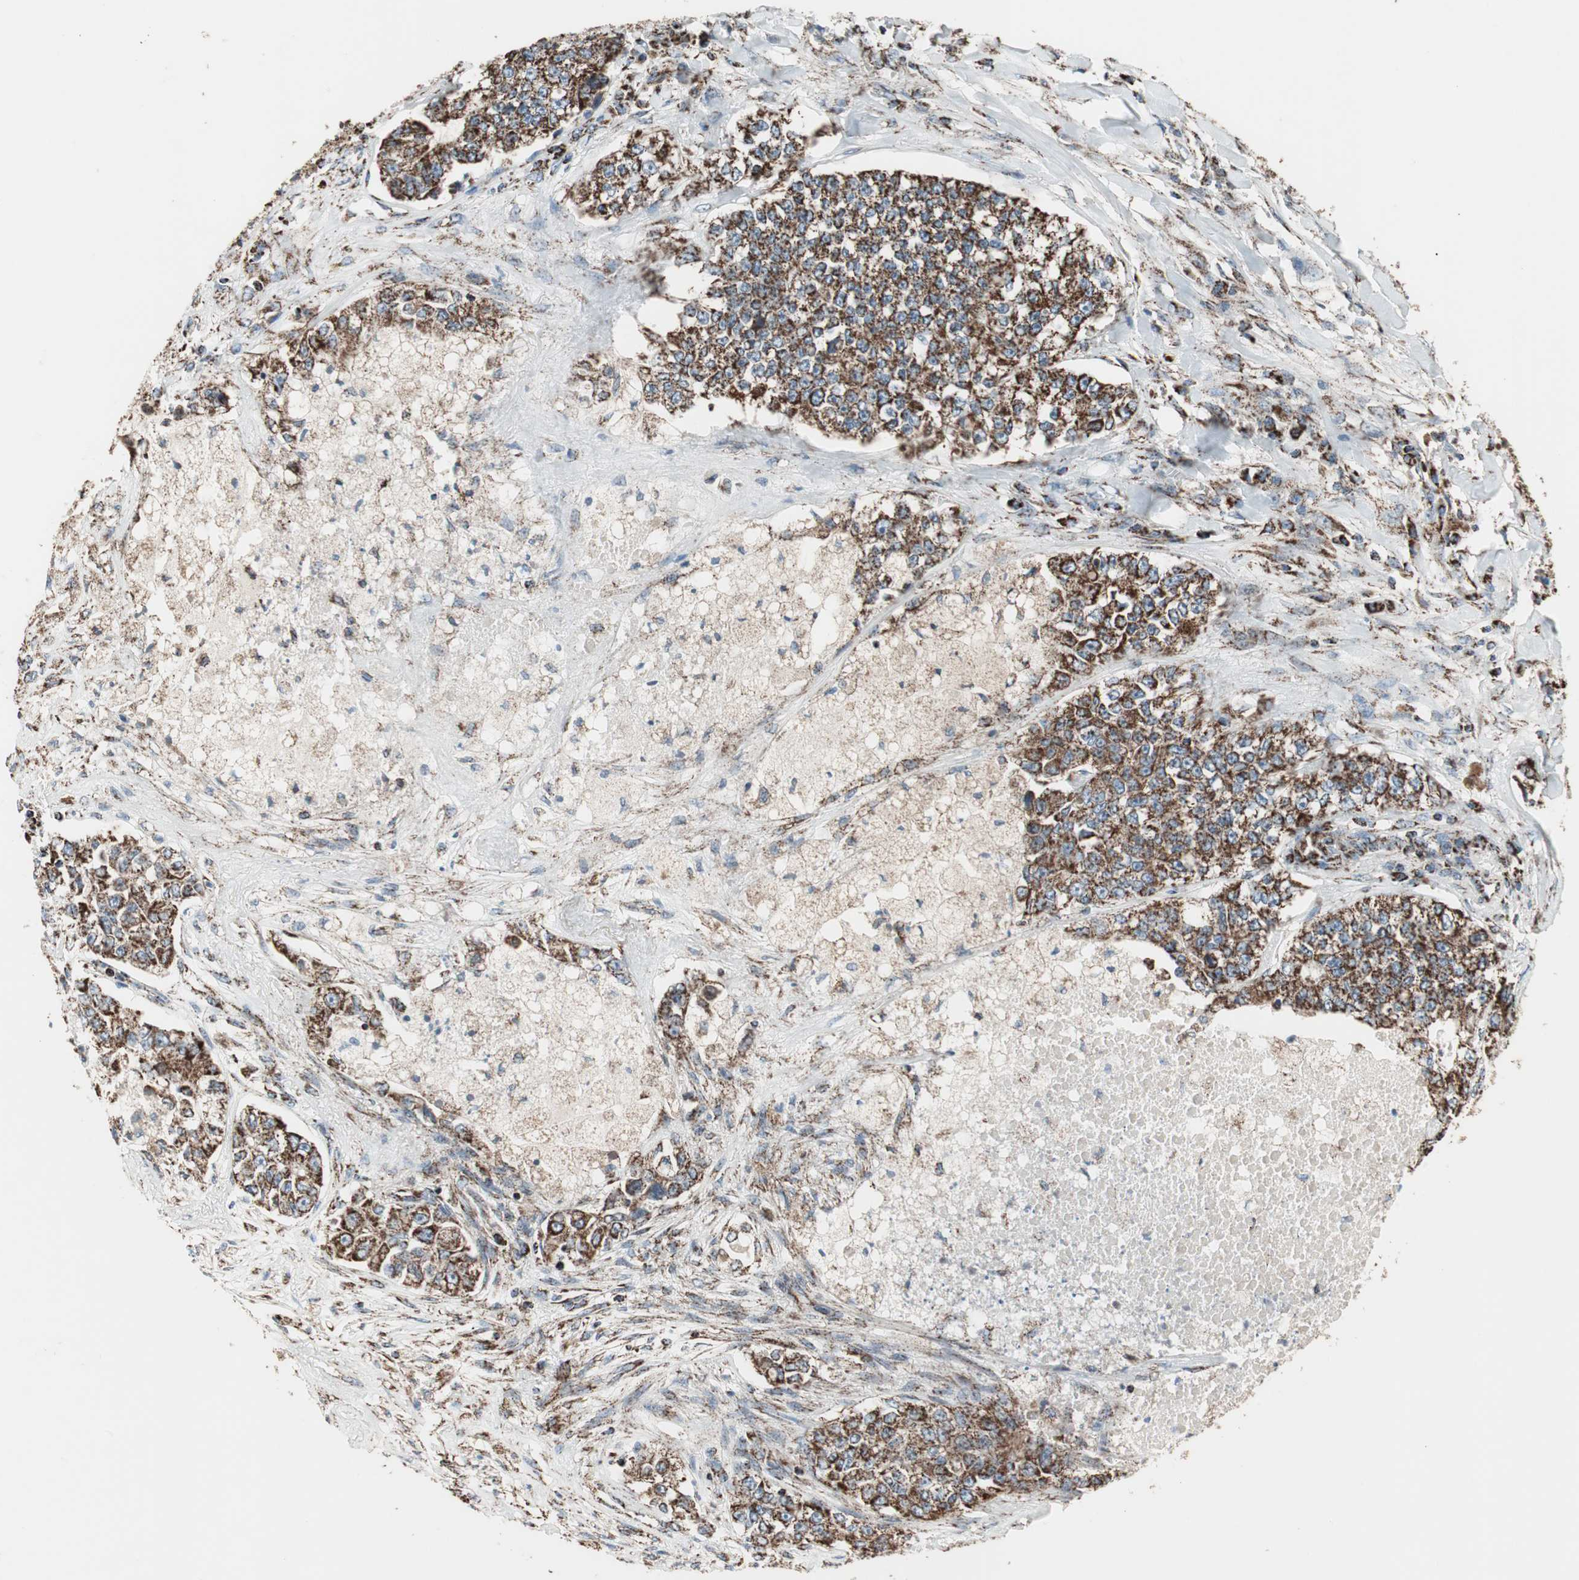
{"staining": {"intensity": "strong", "quantity": ">75%", "location": "cytoplasmic/membranous"}, "tissue": "lung cancer", "cell_type": "Tumor cells", "image_type": "cancer", "snomed": [{"axis": "morphology", "description": "Adenocarcinoma, NOS"}, {"axis": "topography", "description": "Lung"}], "caption": "A brown stain highlights strong cytoplasmic/membranous expression of a protein in lung cancer (adenocarcinoma) tumor cells. The protein of interest is stained brown, and the nuclei are stained in blue (DAB IHC with brightfield microscopy, high magnification).", "gene": "PCSK4", "patient": {"sex": "male", "age": 49}}